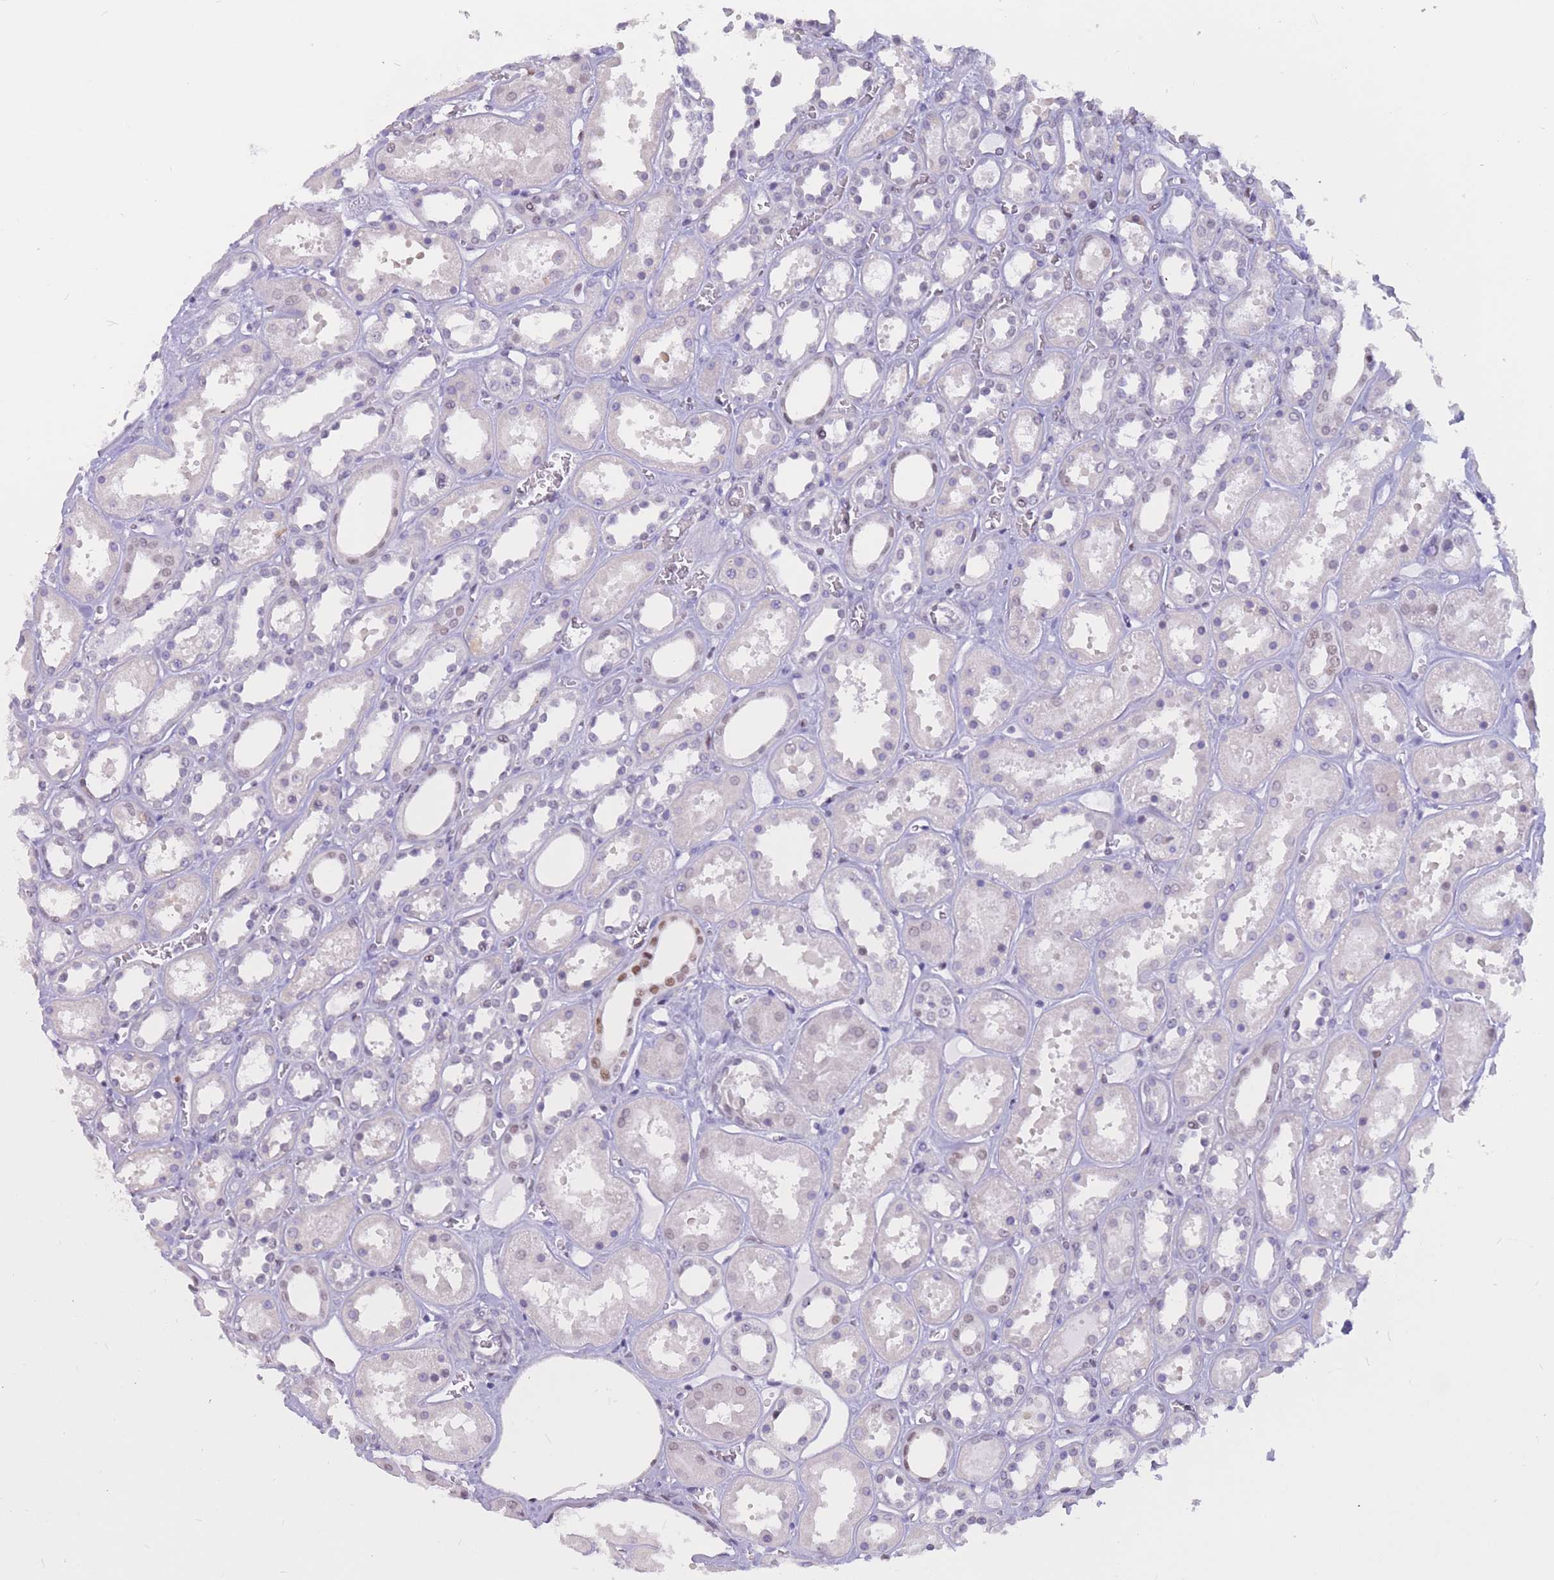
{"staining": {"intensity": "negative", "quantity": "none", "location": "none"}, "tissue": "kidney", "cell_type": "Cells in glomeruli", "image_type": "normal", "snomed": [{"axis": "morphology", "description": "Normal tissue, NOS"}, {"axis": "topography", "description": "Kidney"}], "caption": "An image of kidney stained for a protein demonstrates no brown staining in cells in glomeruli.", "gene": "NASP", "patient": {"sex": "female", "age": 41}}